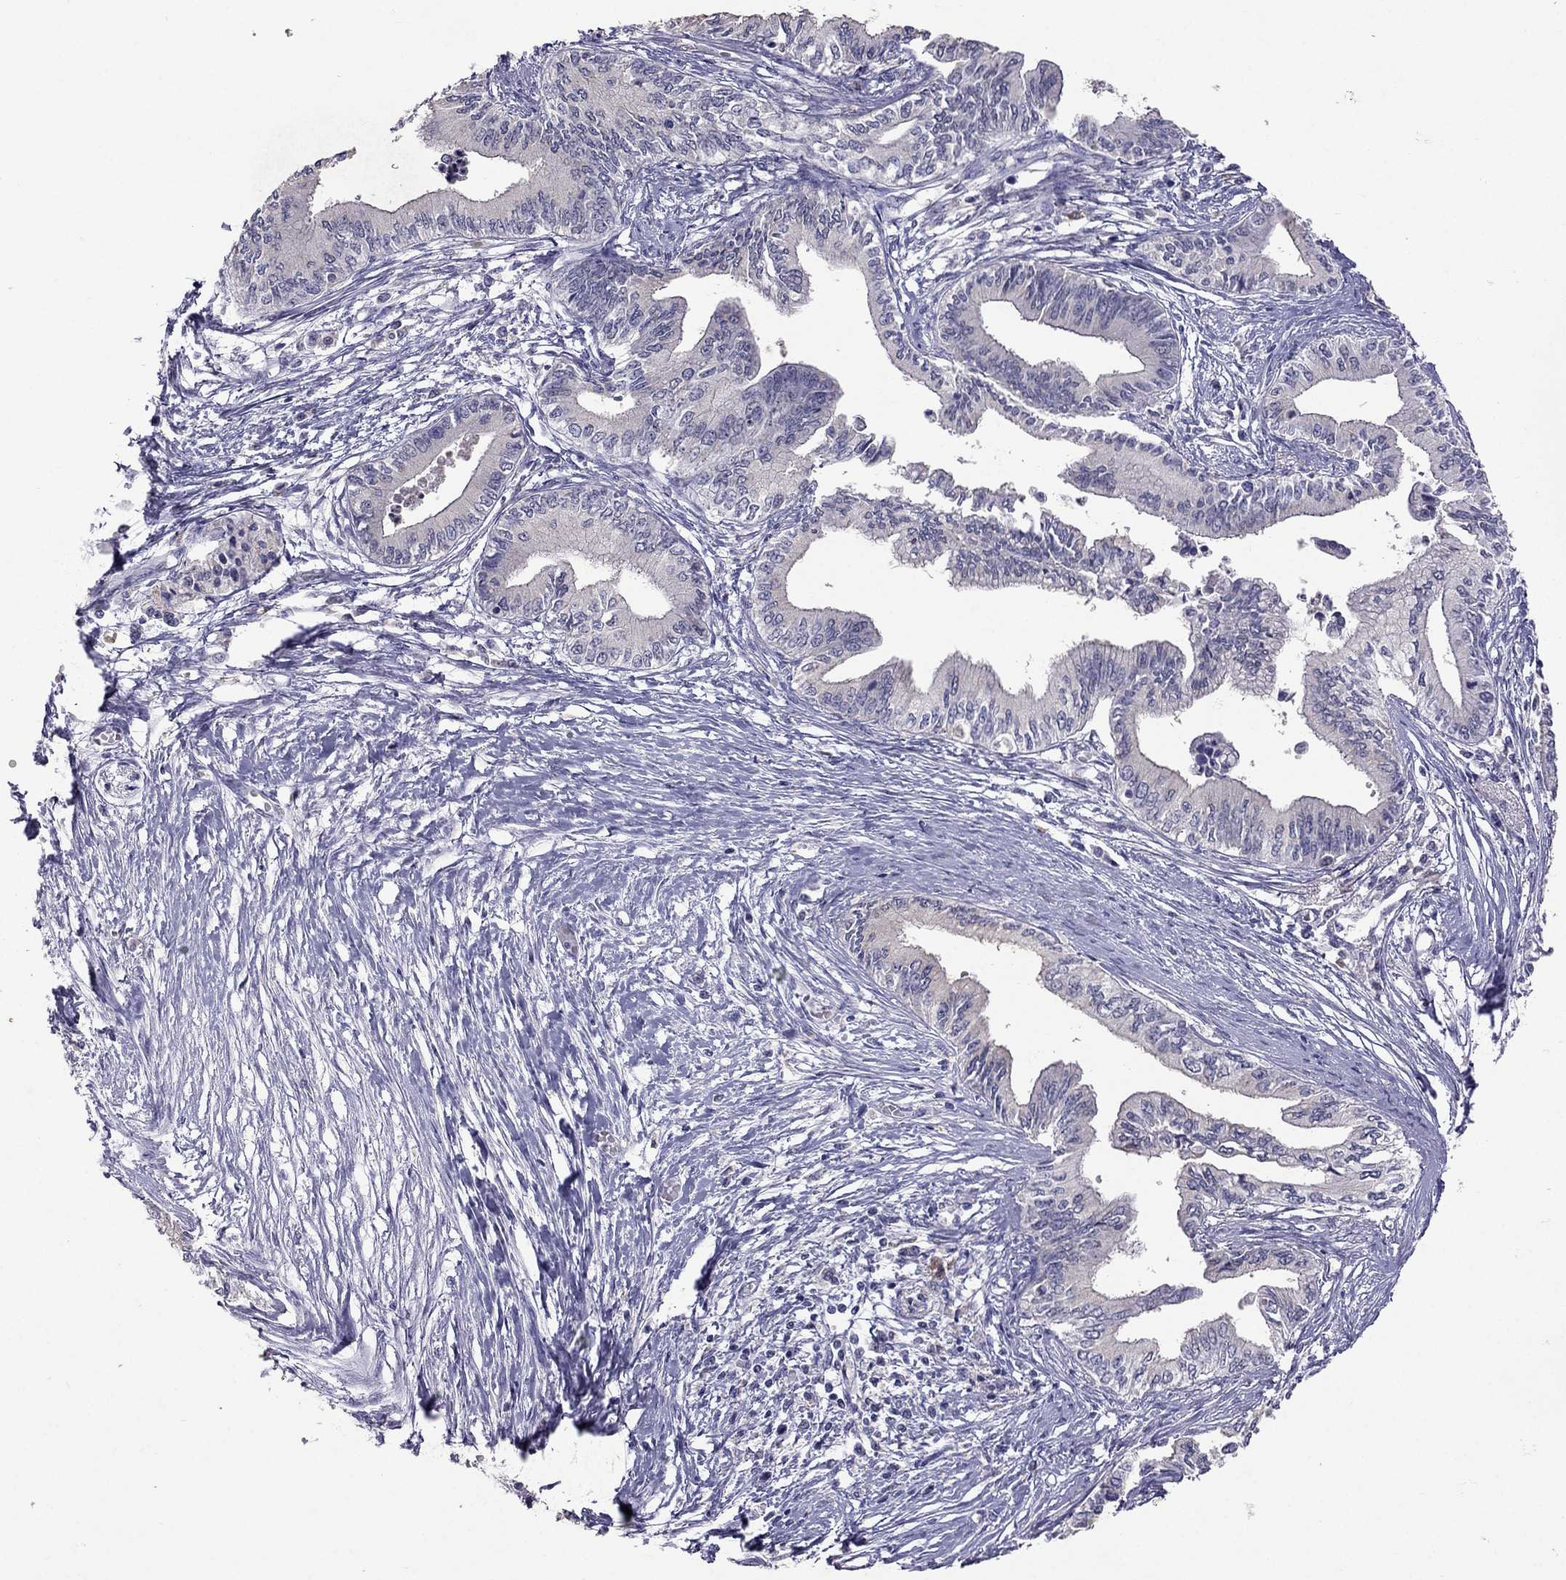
{"staining": {"intensity": "negative", "quantity": "none", "location": "none"}, "tissue": "pancreatic cancer", "cell_type": "Tumor cells", "image_type": "cancer", "snomed": [{"axis": "morphology", "description": "Adenocarcinoma, NOS"}, {"axis": "topography", "description": "Pancreas"}], "caption": "A high-resolution micrograph shows immunohistochemistry (IHC) staining of pancreatic adenocarcinoma, which demonstrates no significant positivity in tumor cells.", "gene": "FST", "patient": {"sex": "female", "age": 61}}